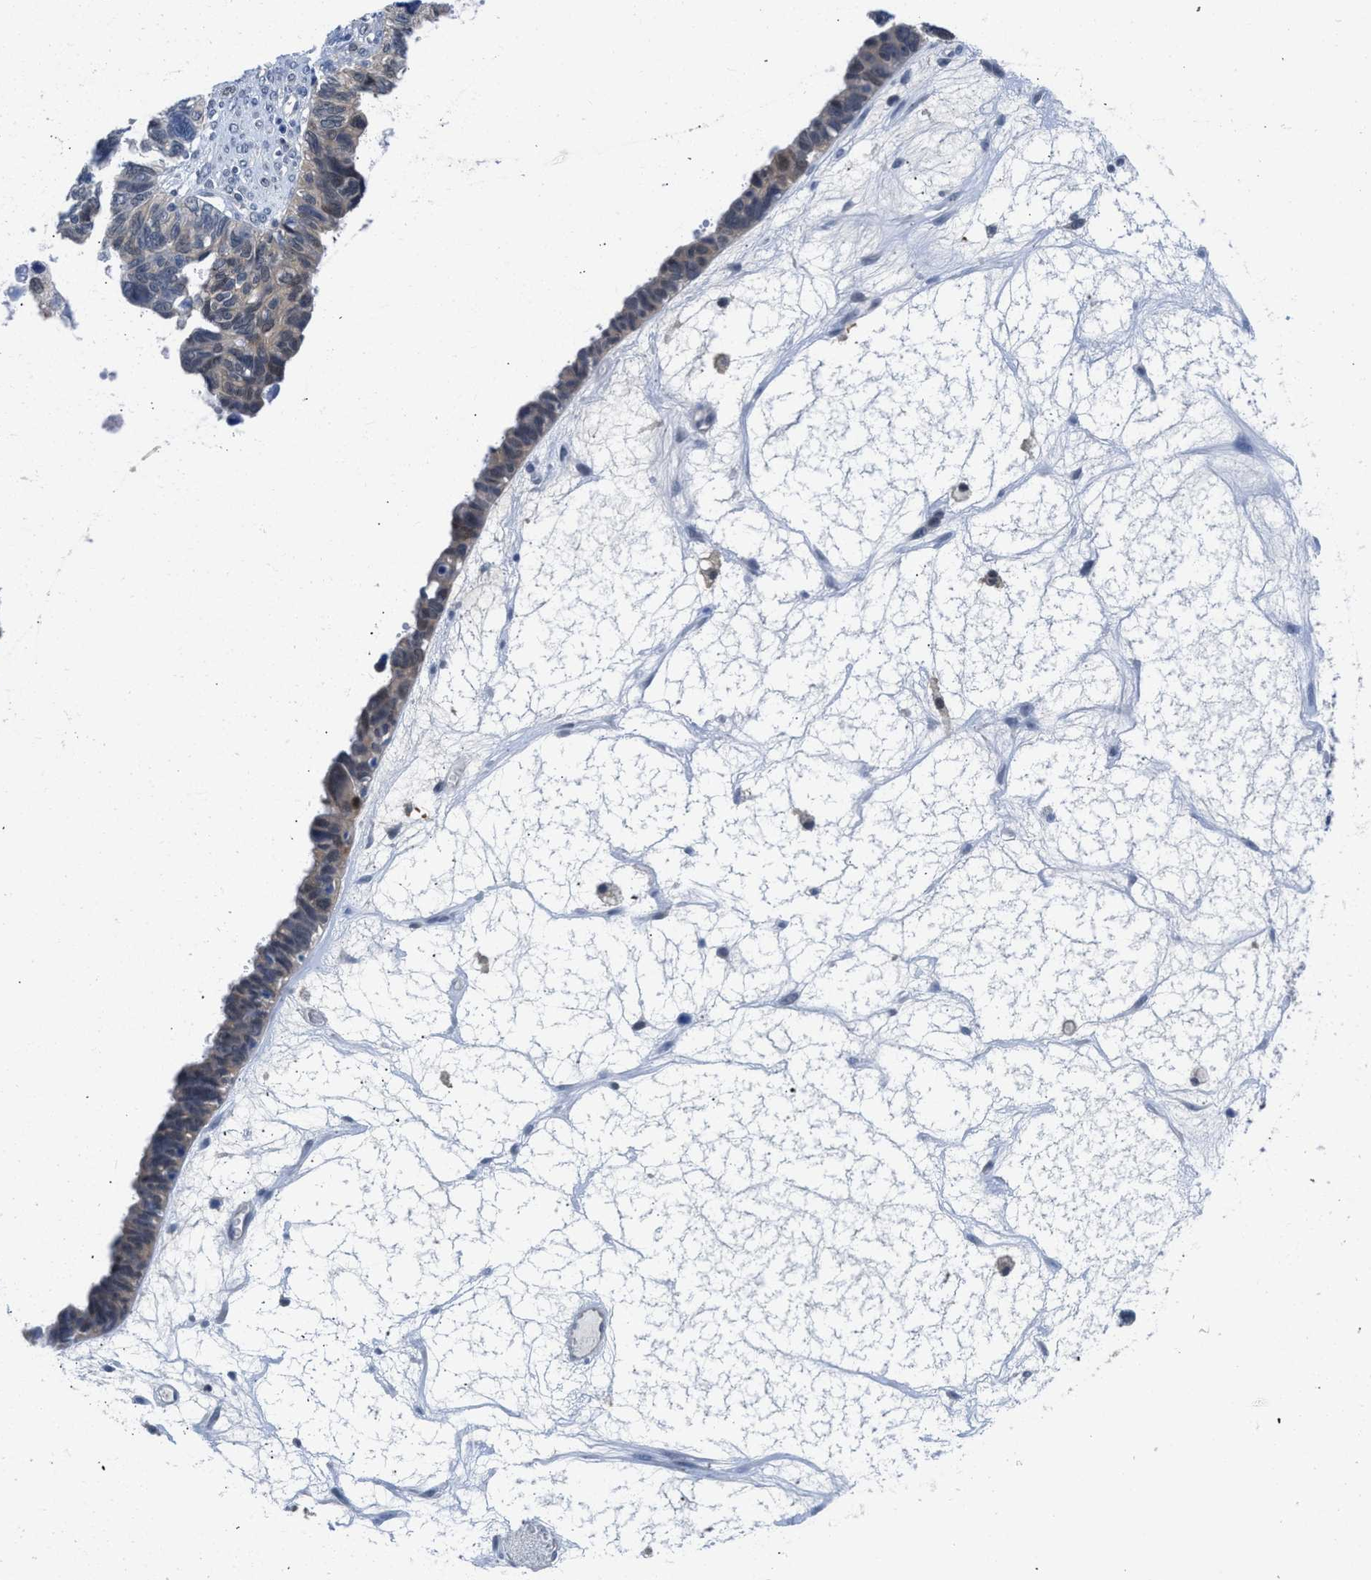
{"staining": {"intensity": "negative", "quantity": "none", "location": "none"}, "tissue": "ovarian cancer", "cell_type": "Tumor cells", "image_type": "cancer", "snomed": [{"axis": "morphology", "description": "Cystadenocarcinoma, serous, NOS"}, {"axis": "topography", "description": "Ovary"}], "caption": "Human ovarian serous cystadenocarcinoma stained for a protein using immunohistochemistry shows no positivity in tumor cells.", "gene": "CBR1", "patient": {"sex": "female", "age": 79}}